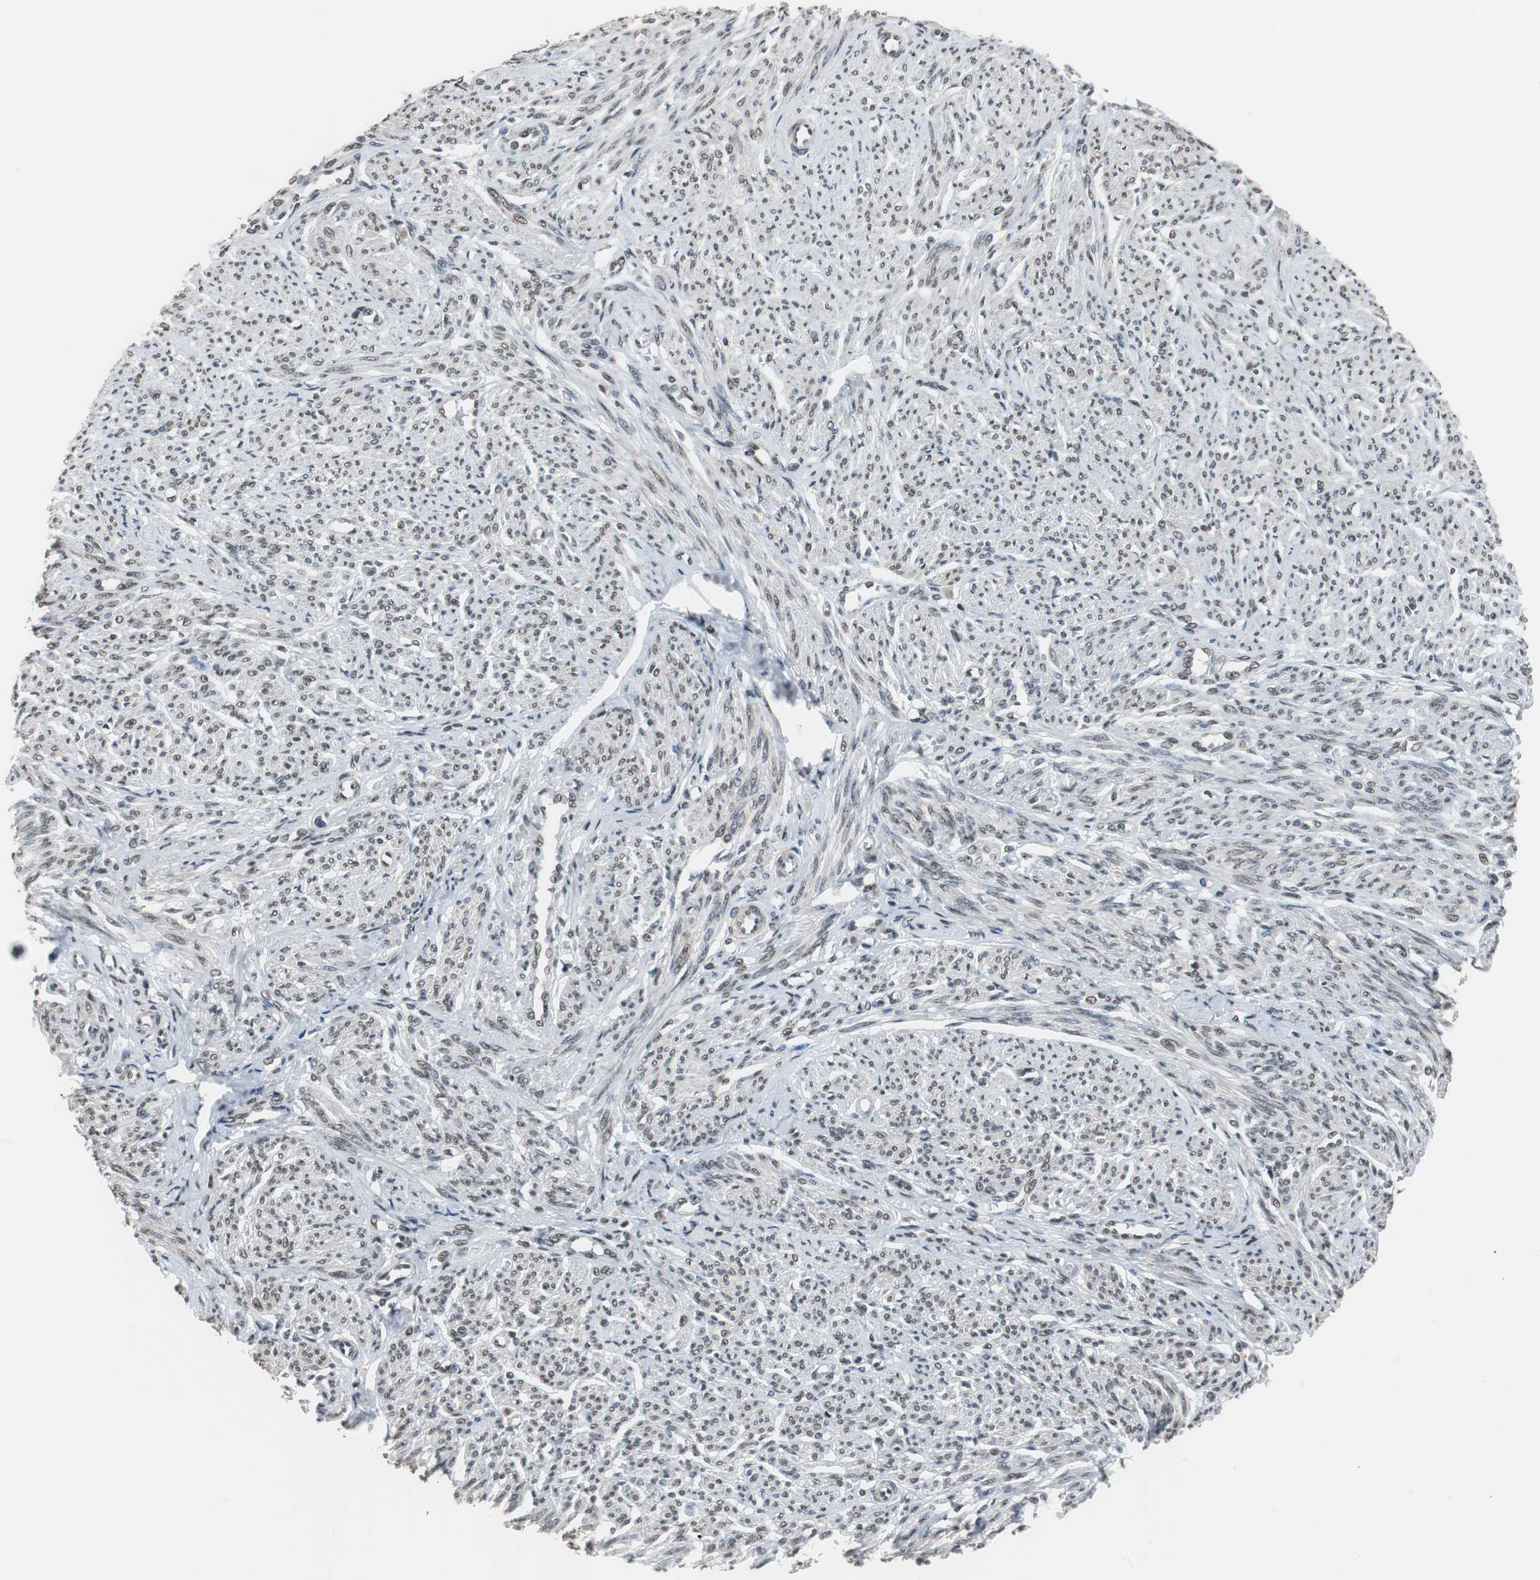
{"staining": {"intensity": "weak", "quantity": ">75%", "location": "nuclear"}, "tissue": "smooth muscle", "cell_type": "Smooth muscle cells", "image_type": "normal", "snomed": [{"axis": "morphology", "description": "Normal tissue, NOS"}, {"axis": "topography", "description": "Smooth muscle"}], "caption": "Immunohistochemical staining of normal smooth muscle demonstrates low levels of weak nuclear staining in about >75% of smooth muscle cells. (brown staining indicates protein expression, while blue staining denotes nuclei).", "gene": "TAF7", "patient": {"sex": "female", "age": 65}}